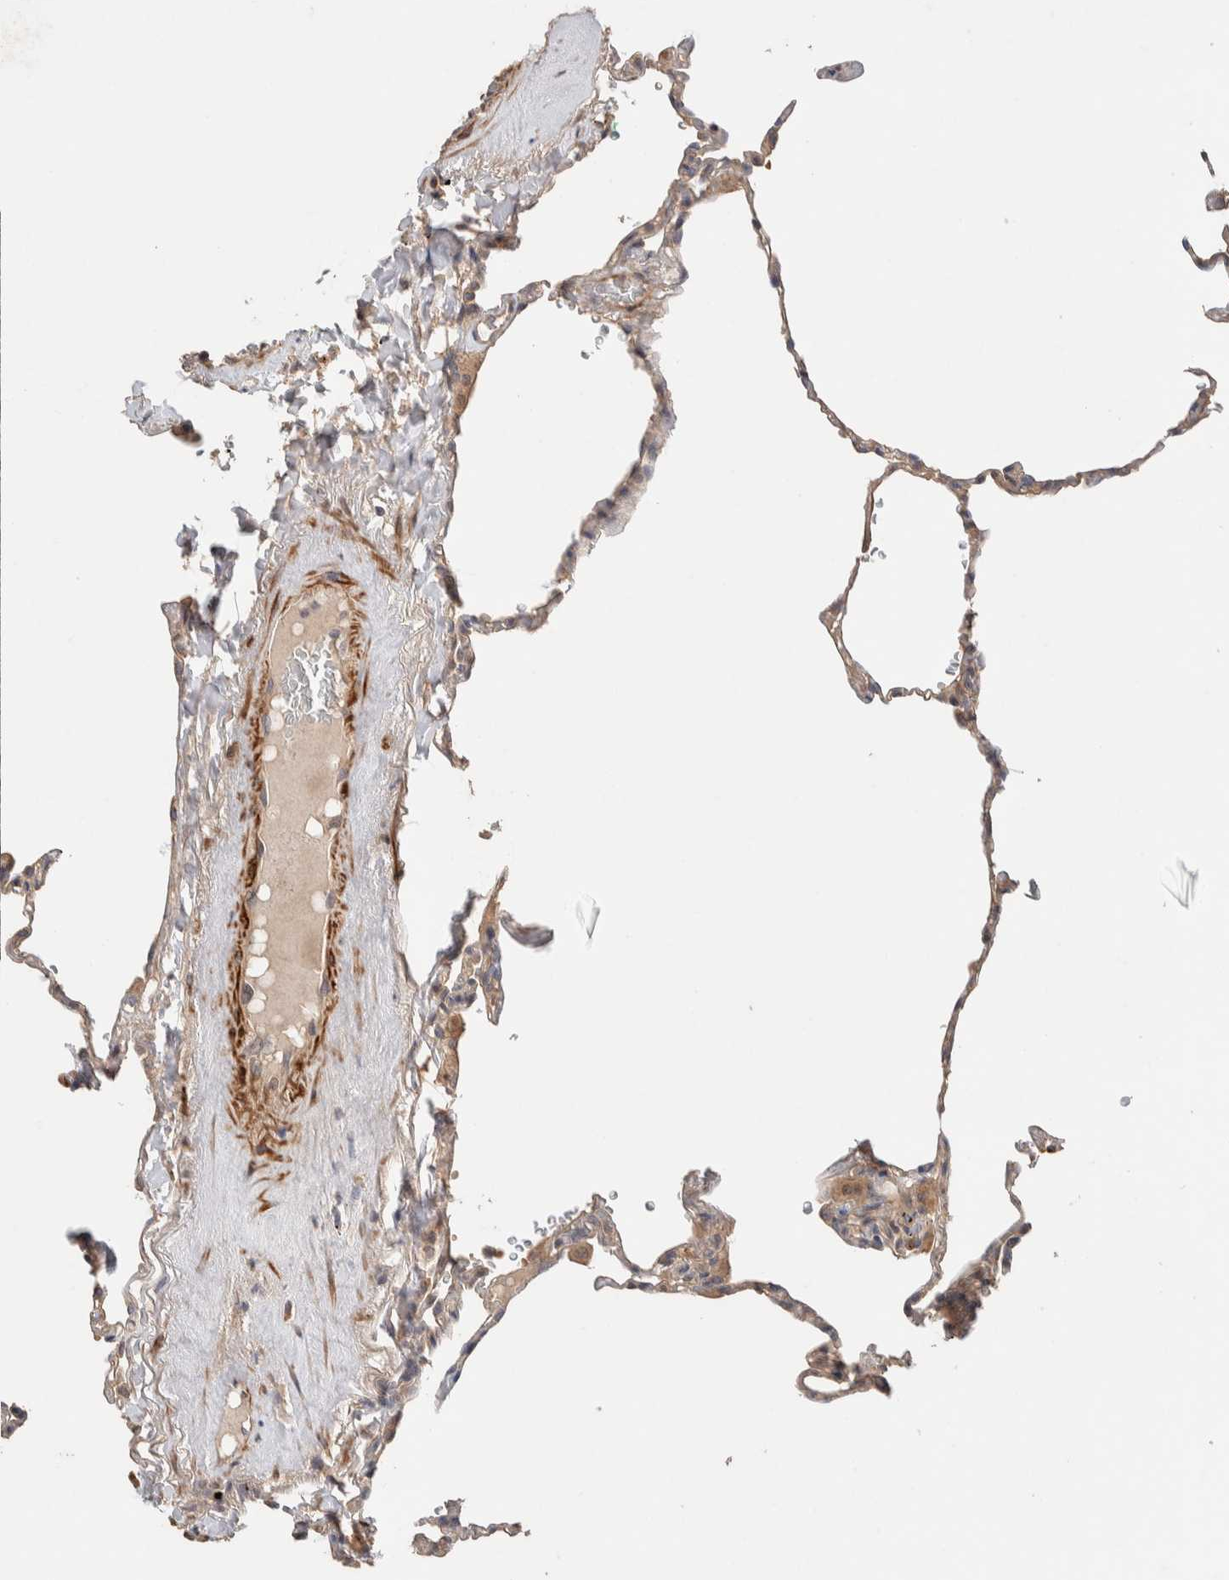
{"staining": {"intensity": "weak", "quantity": "<25%", "location": "cytoplasmic/membranous"}, "tissue": "lung", "cell_type": "Alveolar cells", "image_type": "normal", "snomed": [{"axis": "morphology", "description": "Normal tissue, NOS"}, {"axis": "topography", "description": "Lung"}], "caption": "A photomicrograph of human lung is negative for staining in alveolar cells.", "gene": "WDR91", "patient": {"sex": "male", "age": 59}}